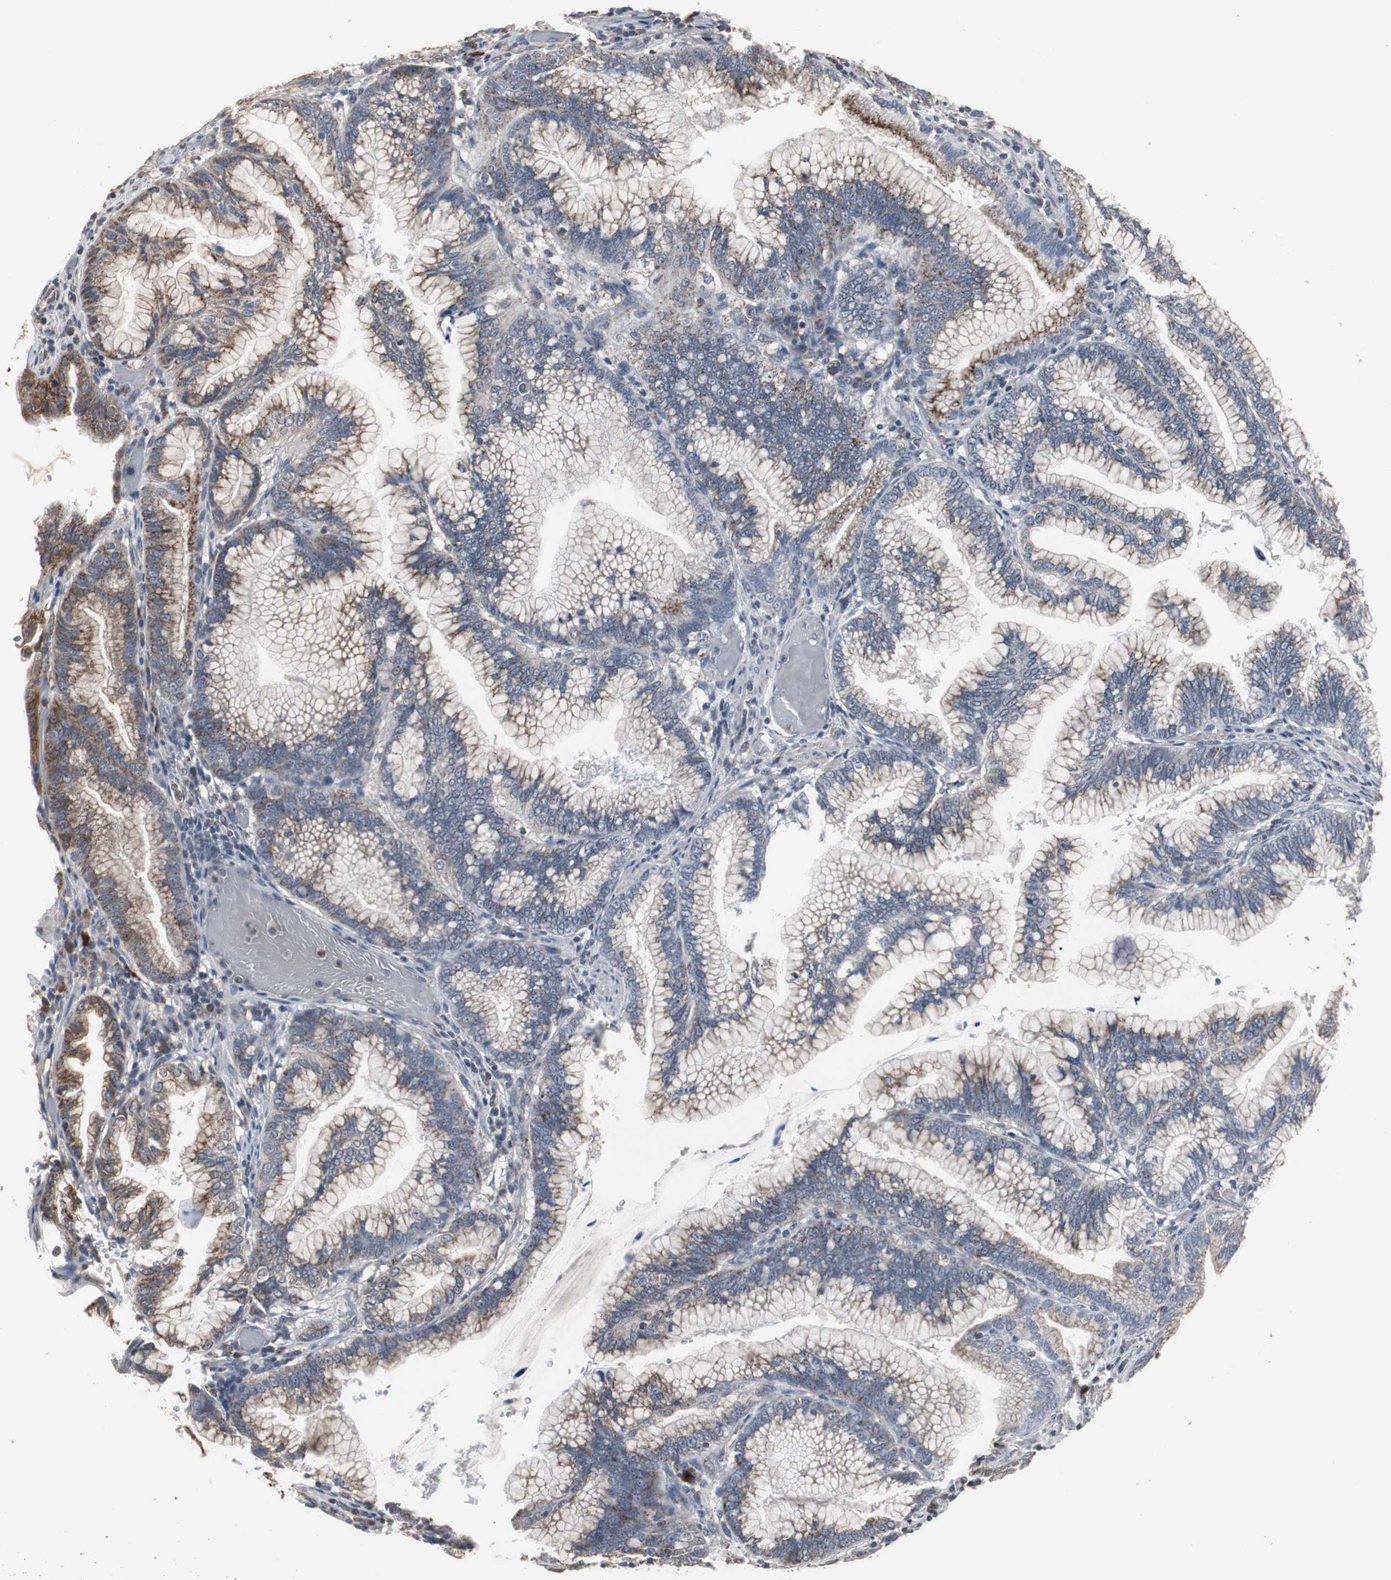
{"staining": {"intensity": "moderate", "quantity": "25%-75%", "location": "cytoplasmic/membranous"}, "tissue": "pancreatic cancer", "cell_type": "Tumor cells", "image_type": "cancer", "snomed": [{"axis": "morphology", "description": "Adenocarcinoma, NOS"}, {"axis": "topography", "description": "Pancreas"}], "caption": "Immunohistochemistry (IHC) of human pancreatic cancer (adenocarcinoma) shows medium levels of moderate cytoplasmic/membranous staining in approximately 25%-75% of tumor cells.", "gene": "ACAA1", "patient": {"sex": "female", "age": 64}}